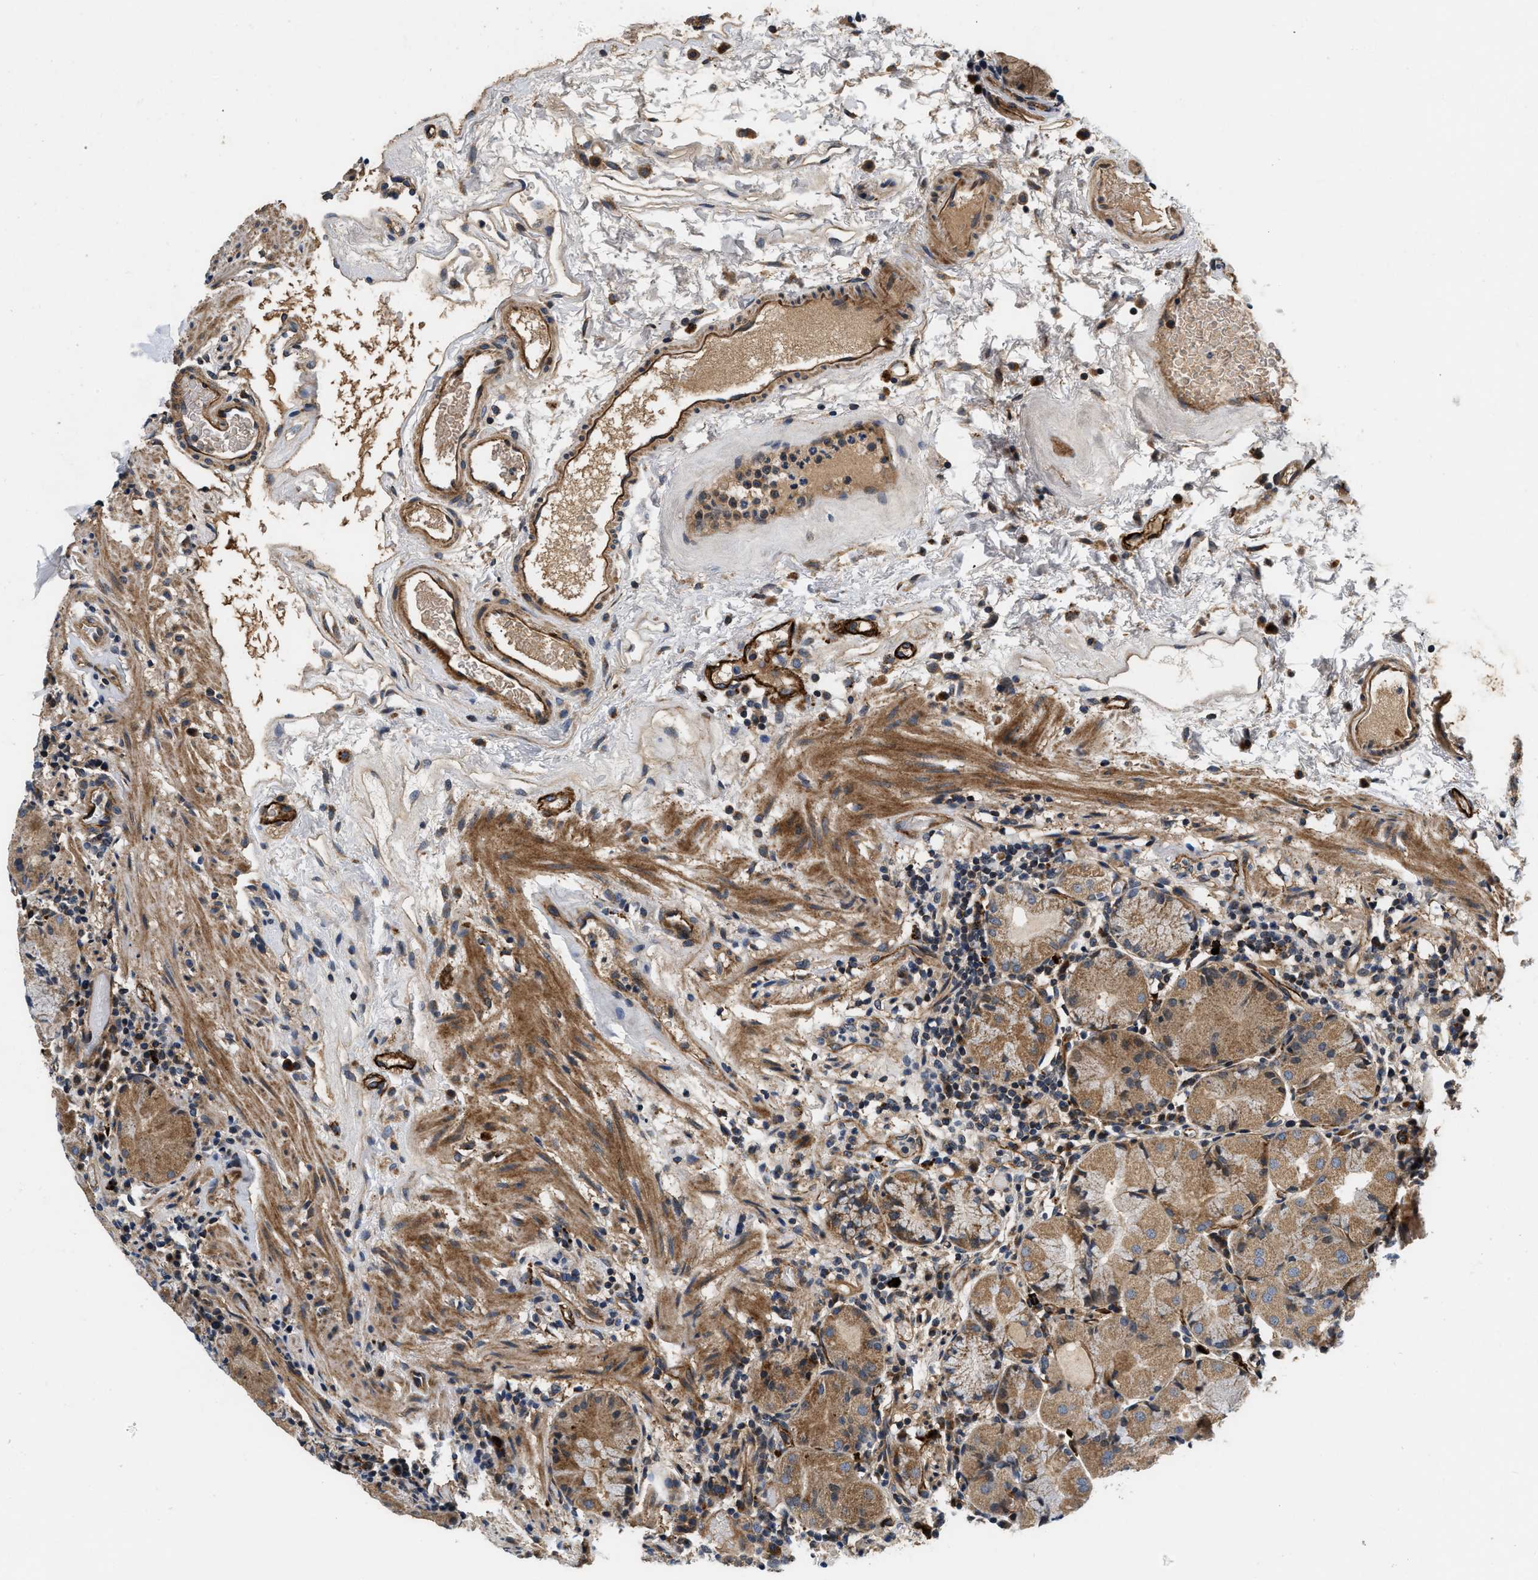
{"staining": {"intensity": "moderate", "quantity": "25%-75%", "location": "cytoplasmic/membranous"}, "tissue": "stomach", "cell_type": "Glandular cells", "image_type": "normal", "snomed": [{"axis": "morphology", "description": "Normal tissue, NOS"}, {"axis": "topography", "description": "Stomach"}, {"axis": "topography", "description": "Stomach, lower"}], "caption": "A medium amount of moderate cytoplasmic/membranous positivity is appreciated in approximately 25%-75% of glandular cells in normal stomach. Using DAB (3,3'-diaminobenzidine) (brown) and hematoxylin (blue) stains, captured at high magnification using brightfield microscopy.", "gene": "NME6", "patient": {"sex": "female", "age": 75}}